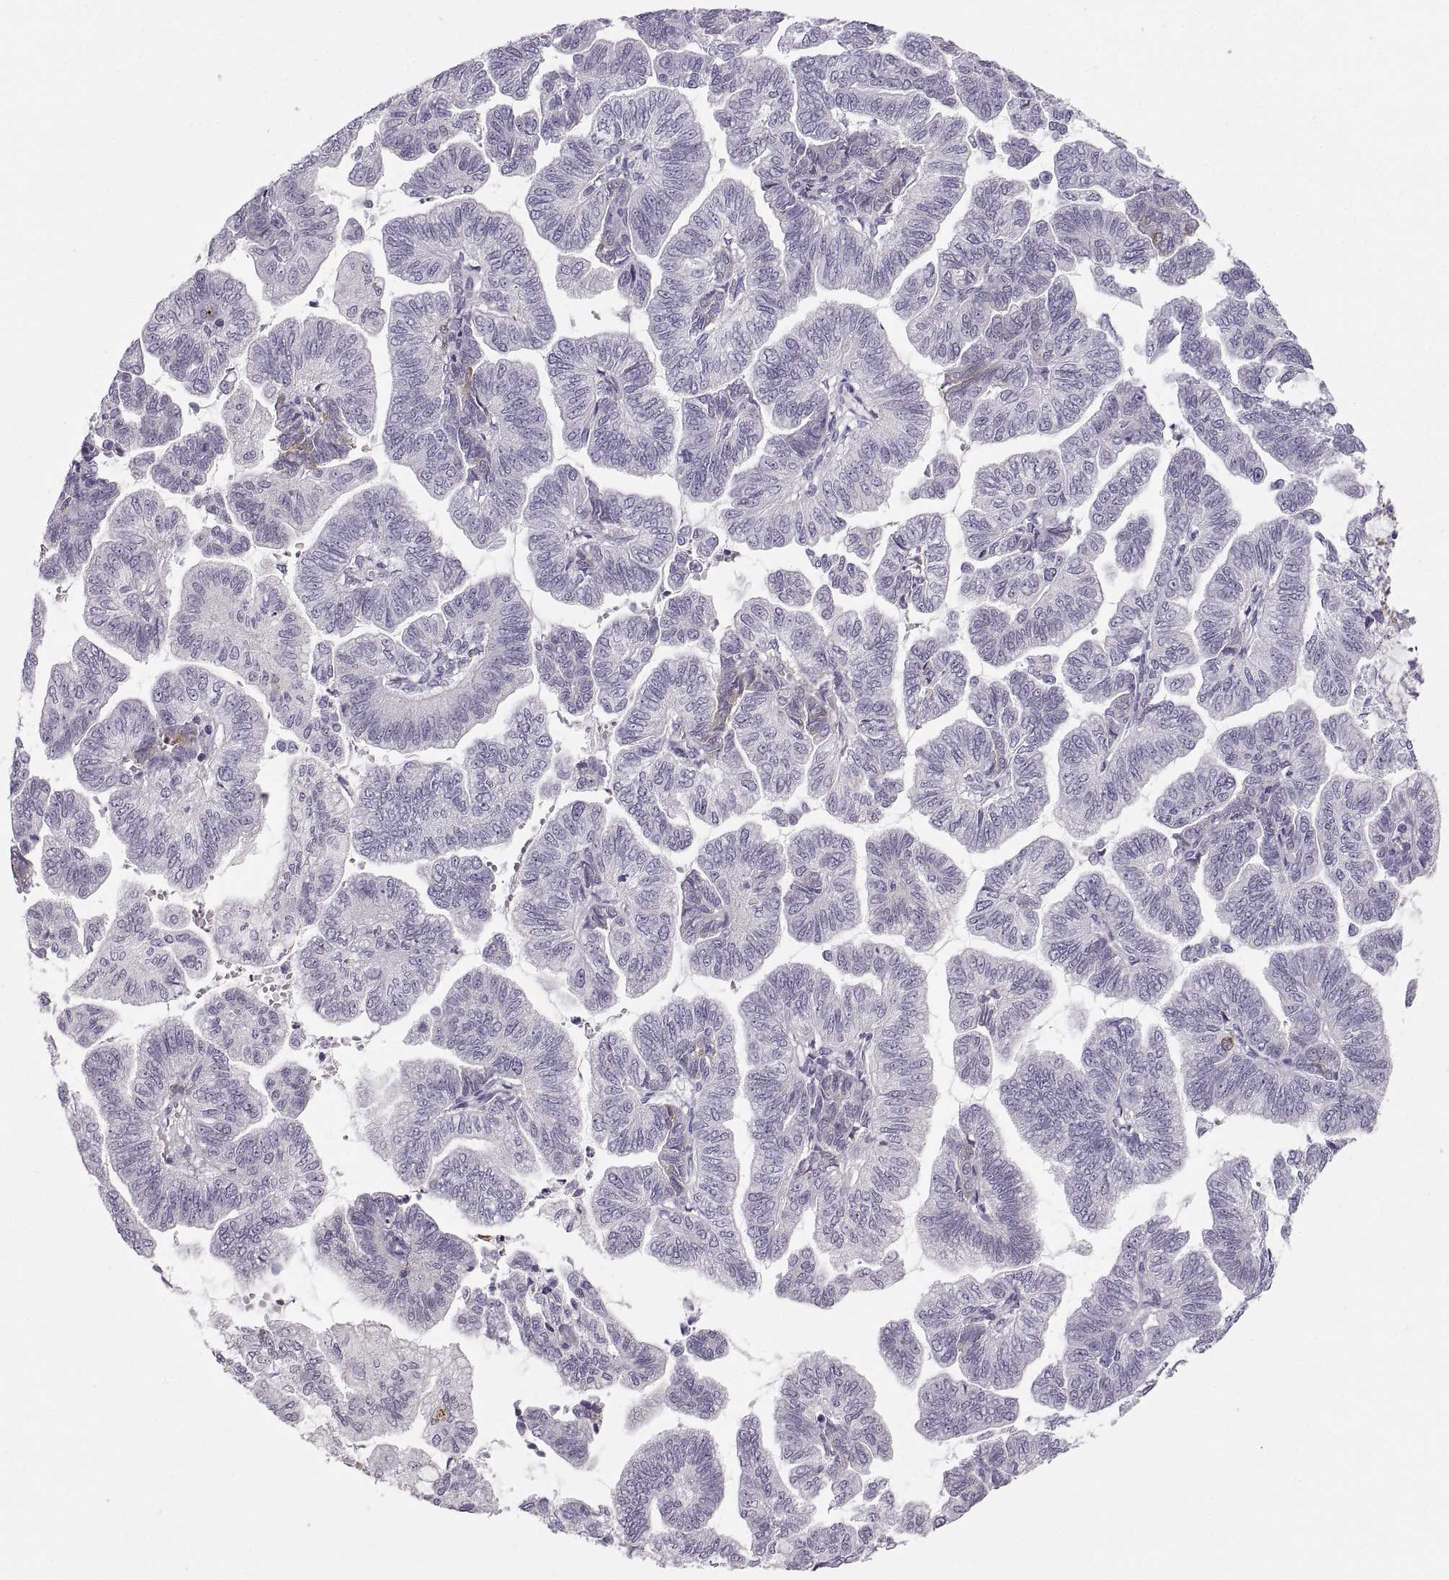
{"staining": {"intensity": "negative", "quantity": "none", "location": "none"}, "tissue": "stomach cancer", "cell_type": "Tumor cells", "image_type": "cancer", "snomed": [{"axis": "morphology", "description": "Adenocarcinoma, NOS"}, {"axis": "topography", "description": "Stomach"}], "caption": "Stomach cancer (adenocarcinoma) stained for a protein using IHC displays no expression tumor cells.", "gene": "COL9A3", "patient": {"sex": "male", "age": 83}}